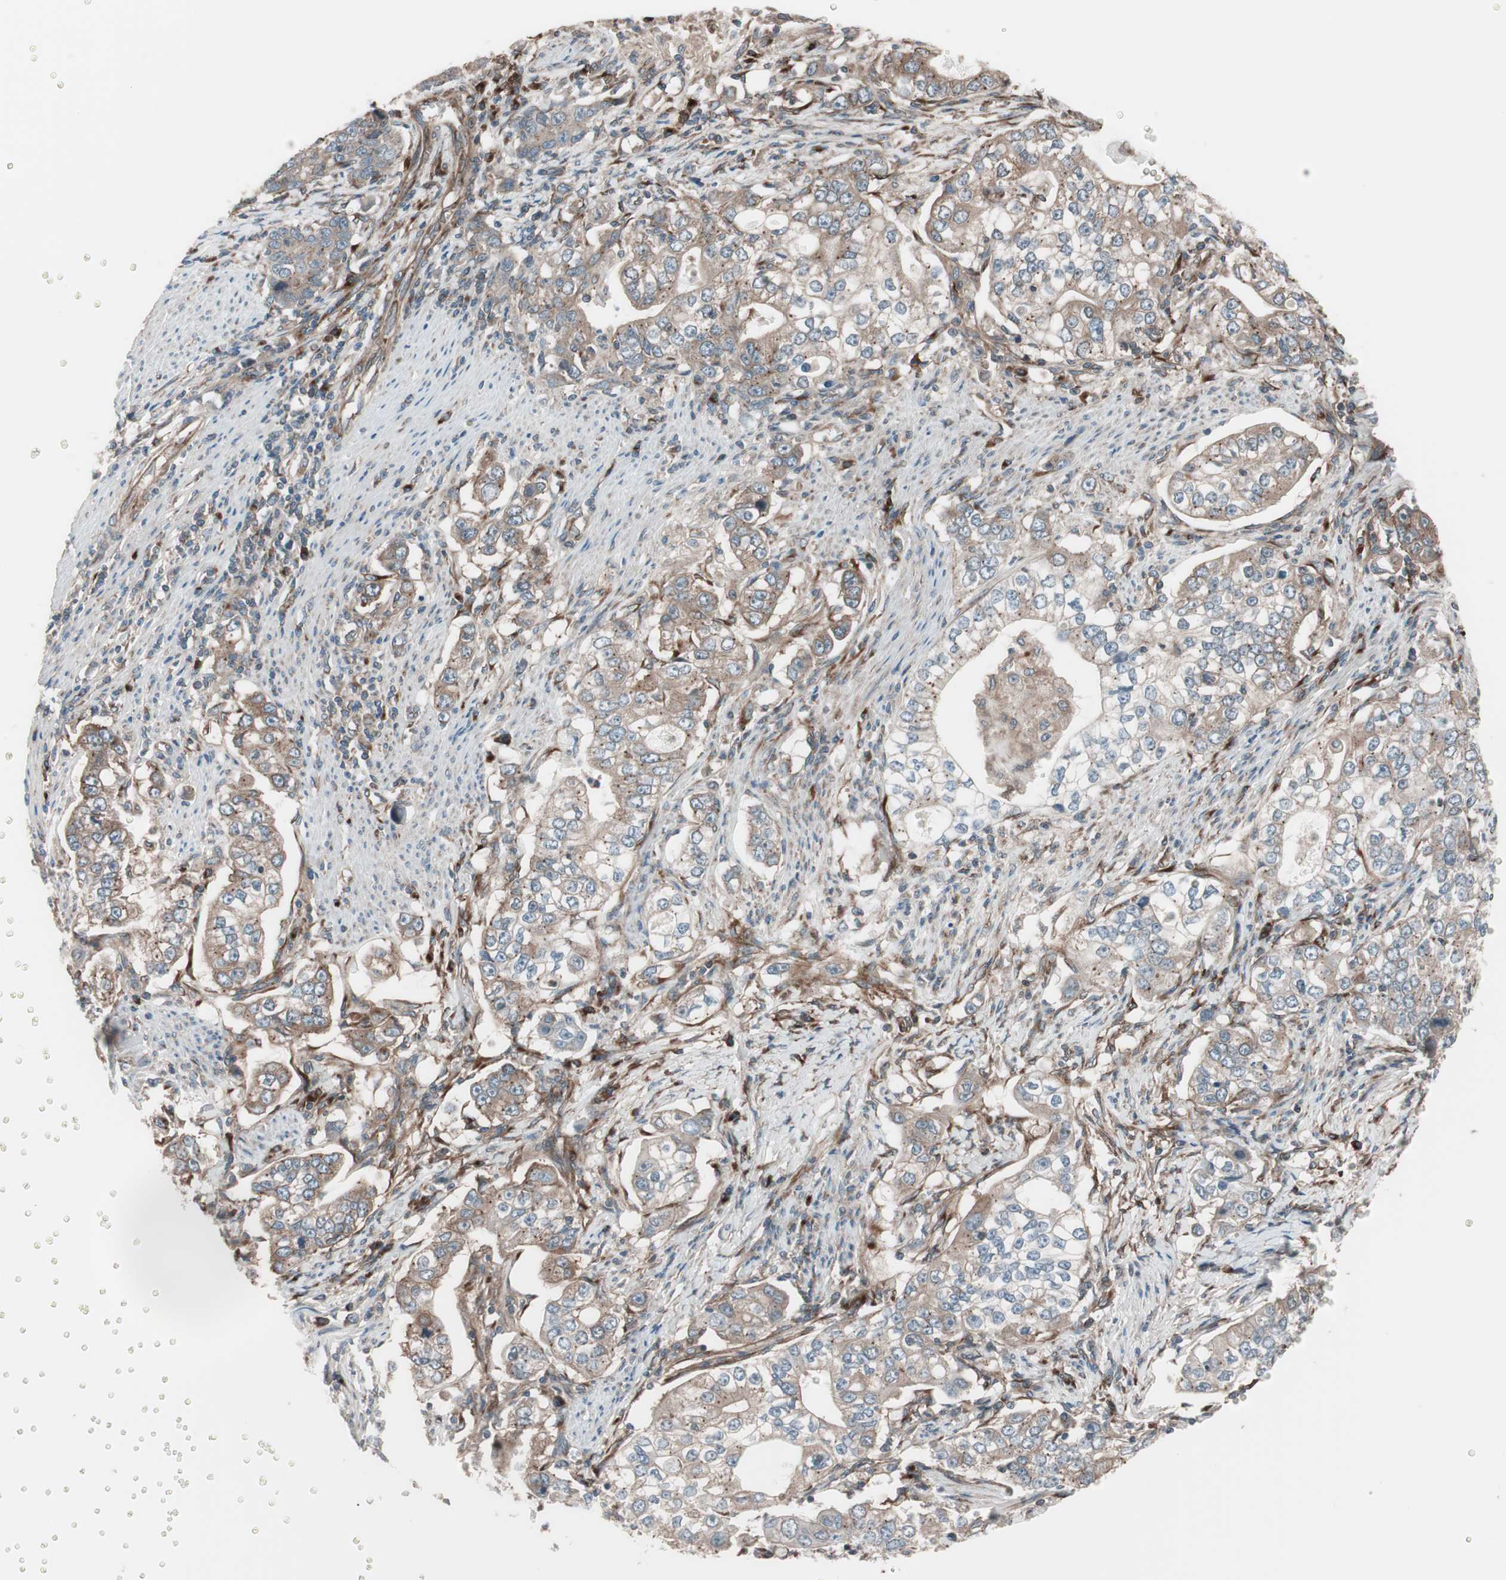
{"staining": {"intensity": "moderate", "quantity": ">75%", "location": "cytoplasmic/membranous"}, "tissue": "stomach cancer", "cell_type": "Tumor cells", "image_type": "cancer", "snomed": [{"axis": "morphology", "description": "Adenocarcinoma, NOS"}, {"axis": "topography", "description": "Stomach, lower"}], "caption": "High-magnification brightfield microscopy of adenocarcinoma (stomach) stained with DAB (brown) and counterstained with hematoxylin (blue). tumor cells exhibit moderate cytoplasmic/membranous expression is appreciated in about>75% of cells. The staining is performed using DAB brown chromogen to label protein expression. The nuclei are counter-stained blue using hematoxylin.", "gene": "SEC31A", "patient": {"sex": "female", "age": 72}}